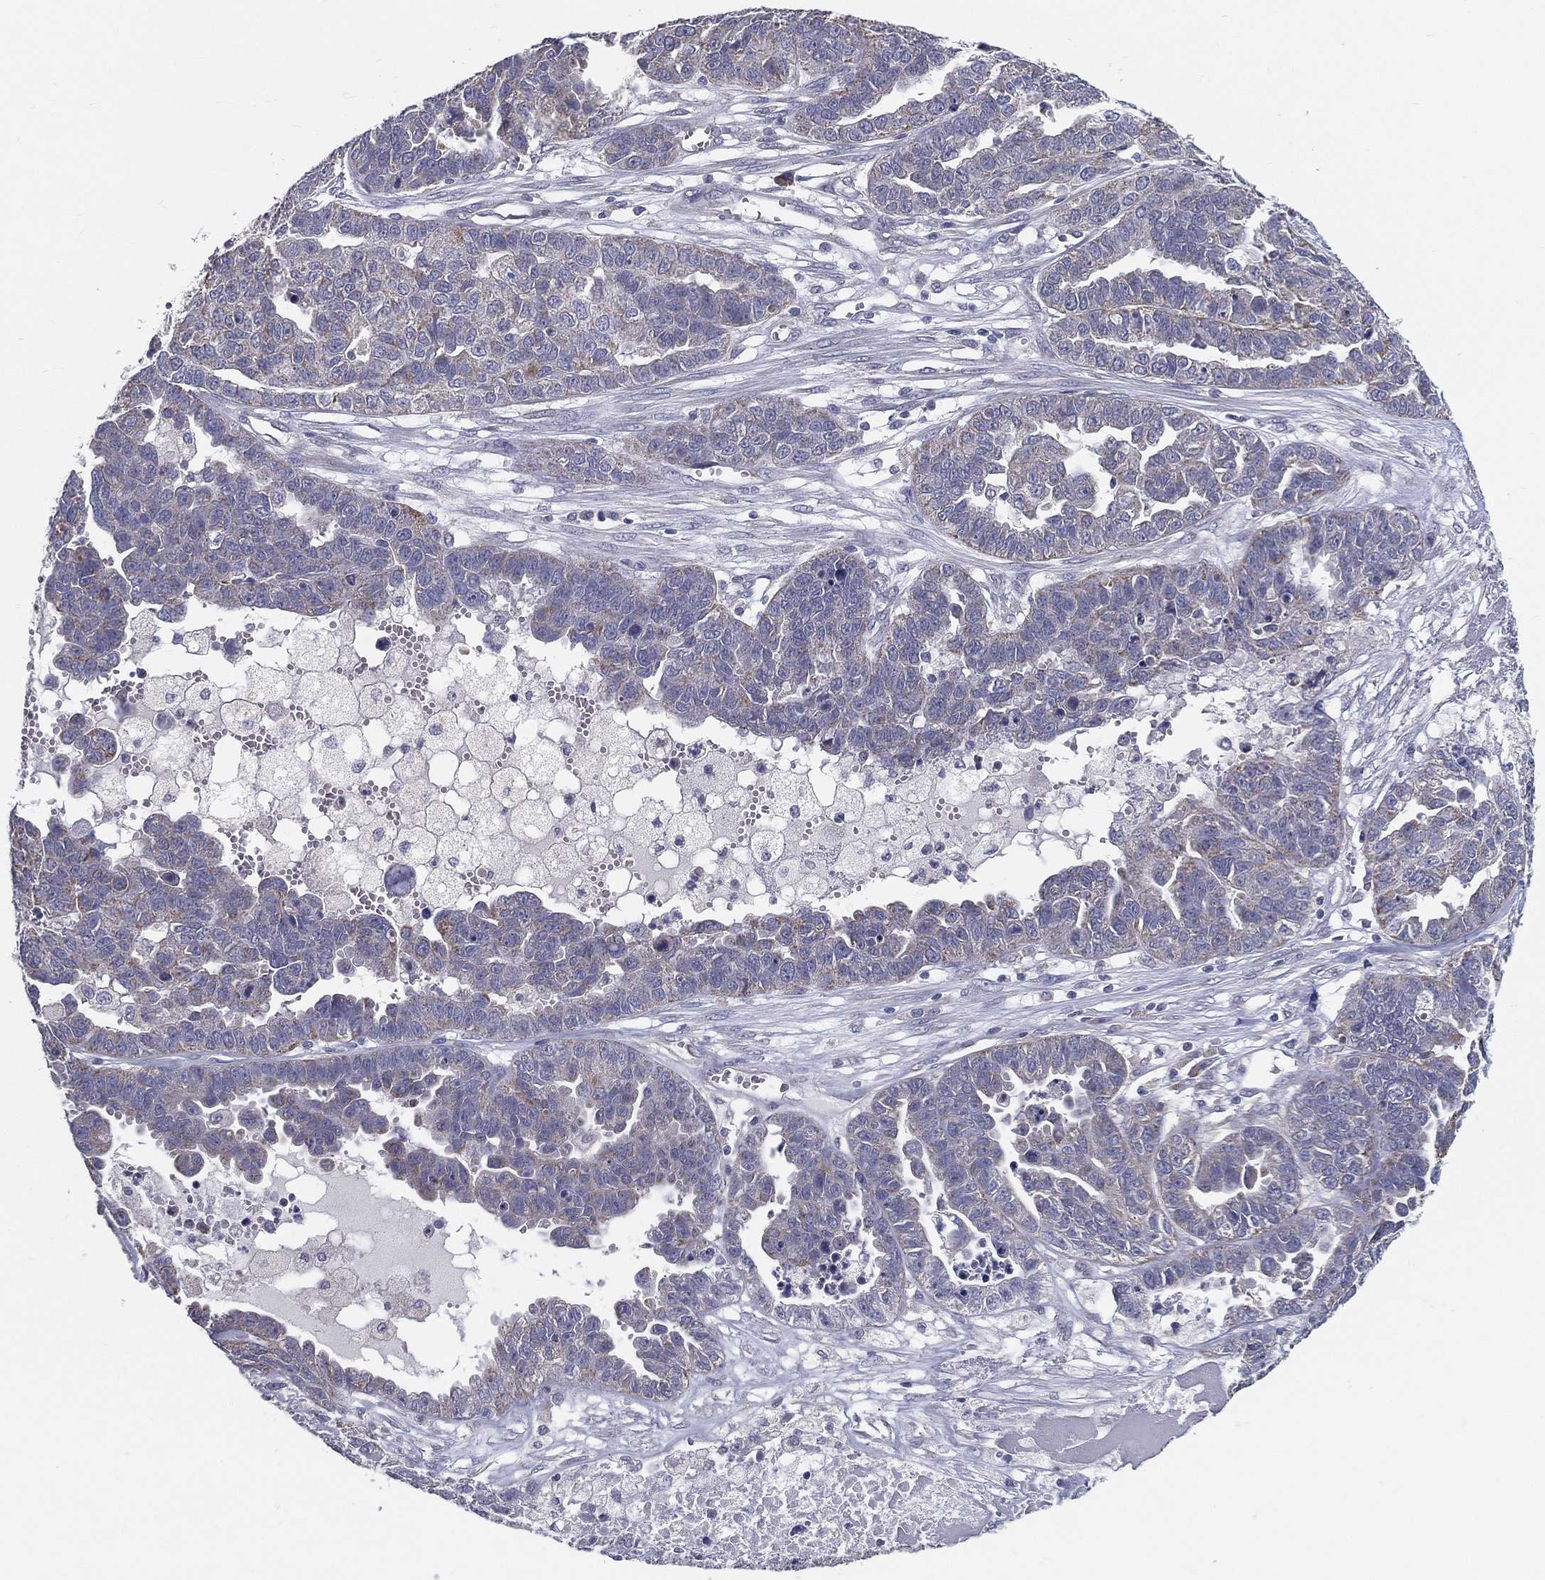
{"staining": {"intensity": "weak", "quantity": "<25%", "location": "cytoplasmic/membranous"}, "tissue": "ovarian cancer", "cell_type": "Tumor cells", "image_type": "cancer", "snomed": [{"axis": "morphology", "description": "Cystadenocarcinoma, serous, NOS"}, {"axis": "topography", "description": "Ovary"}], "caption": "Image shows no protein staining in tumor cells of ovarian cancer (serous cystadenocarcinoma) tissue.", "gene": "PCSK1", "patient": {"sex": "female", "age": 87}}